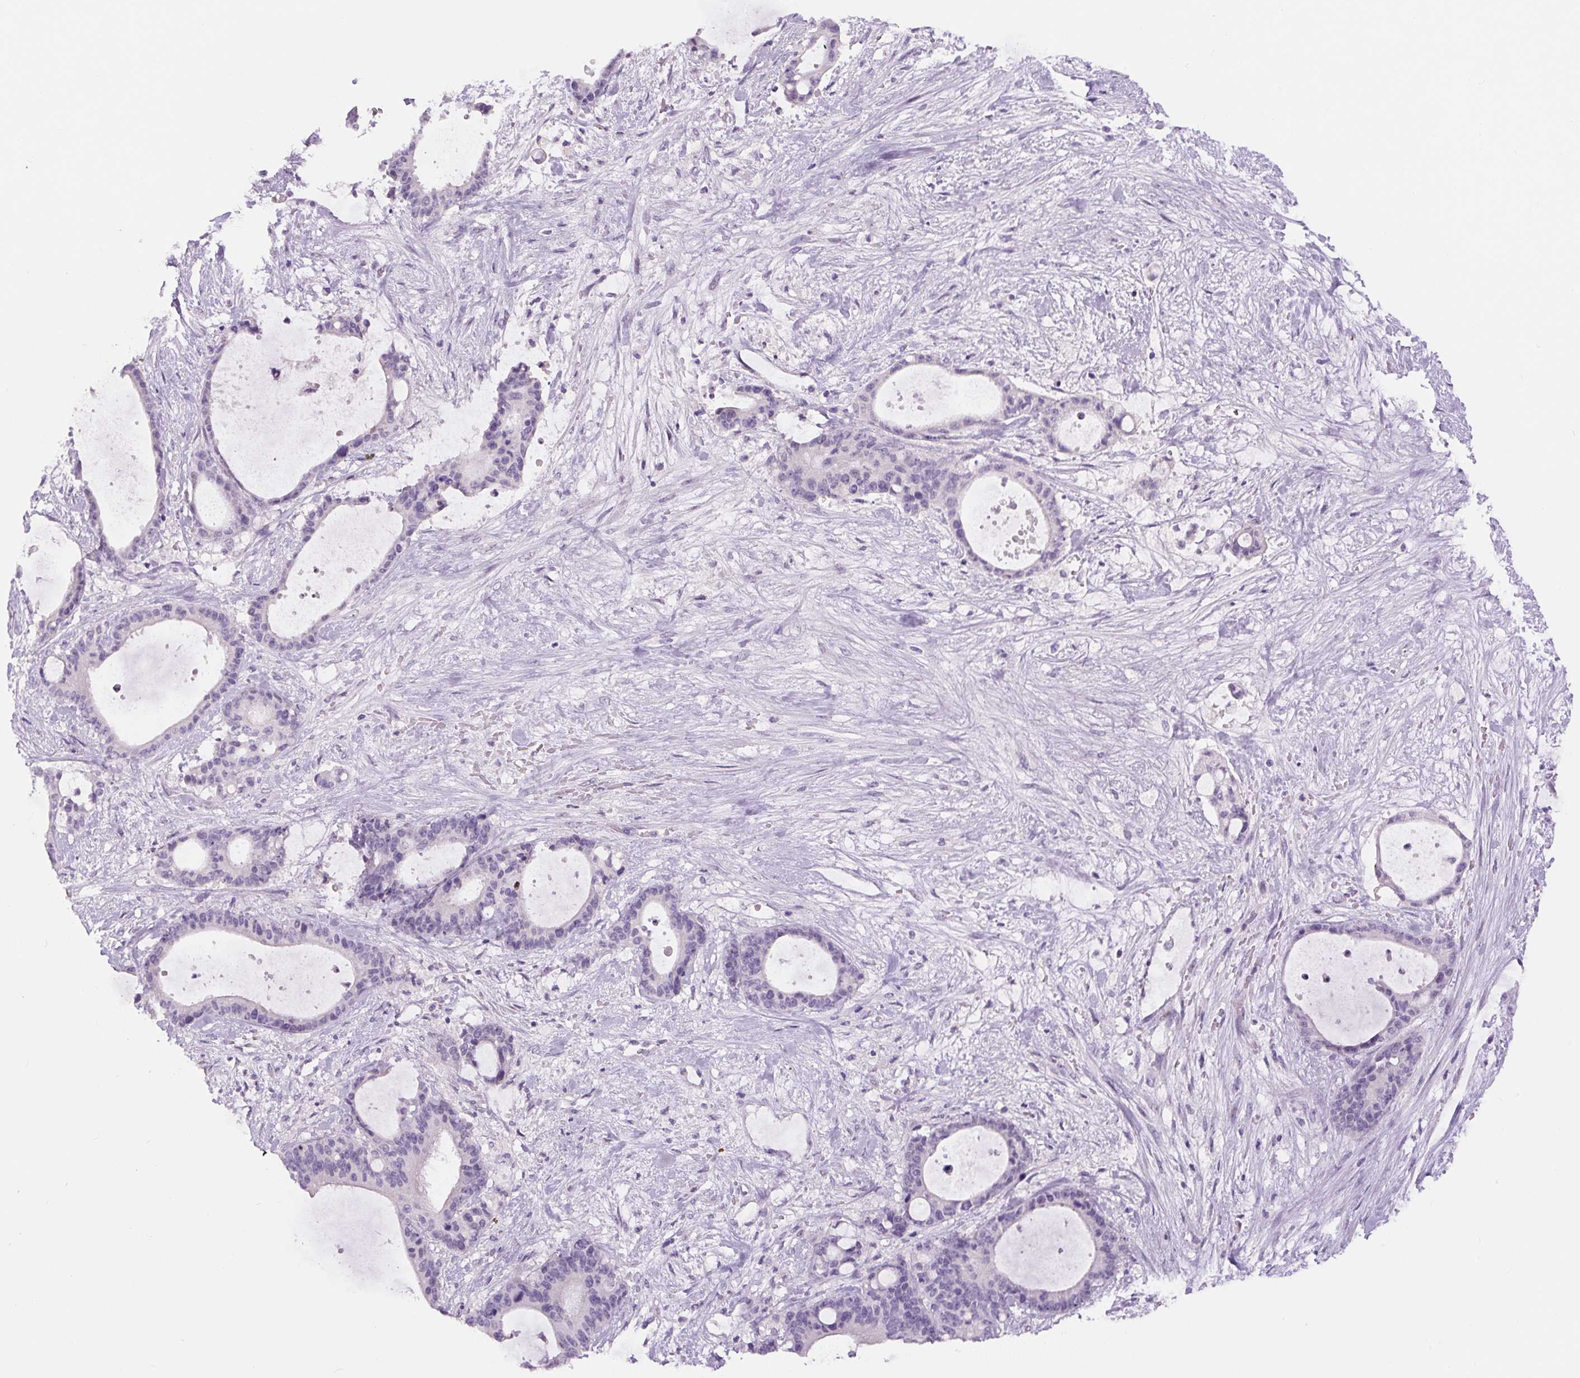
{"staining": {"intensity": "negative", "quantity": "none", "location": "none"}, "tissue": "liver cancer", "cell_type": "Tumor cells", "image_type": "cancer", "snomed": [{"axis": "morphology", "description": "Normal tissue, NOS"}, {"axis": "morphology", "description": "Cholangiocarcinoma"}, {"axis": "topography", "description": "Liver"}, {"axis": "topography", "description": "Peripheral nerve tissue"}], "caption": "Tumor cells are negative for brown protein staining in liver cancer.", "gene": "SIX1", "patient": {"sex": "female", "age": 73}}